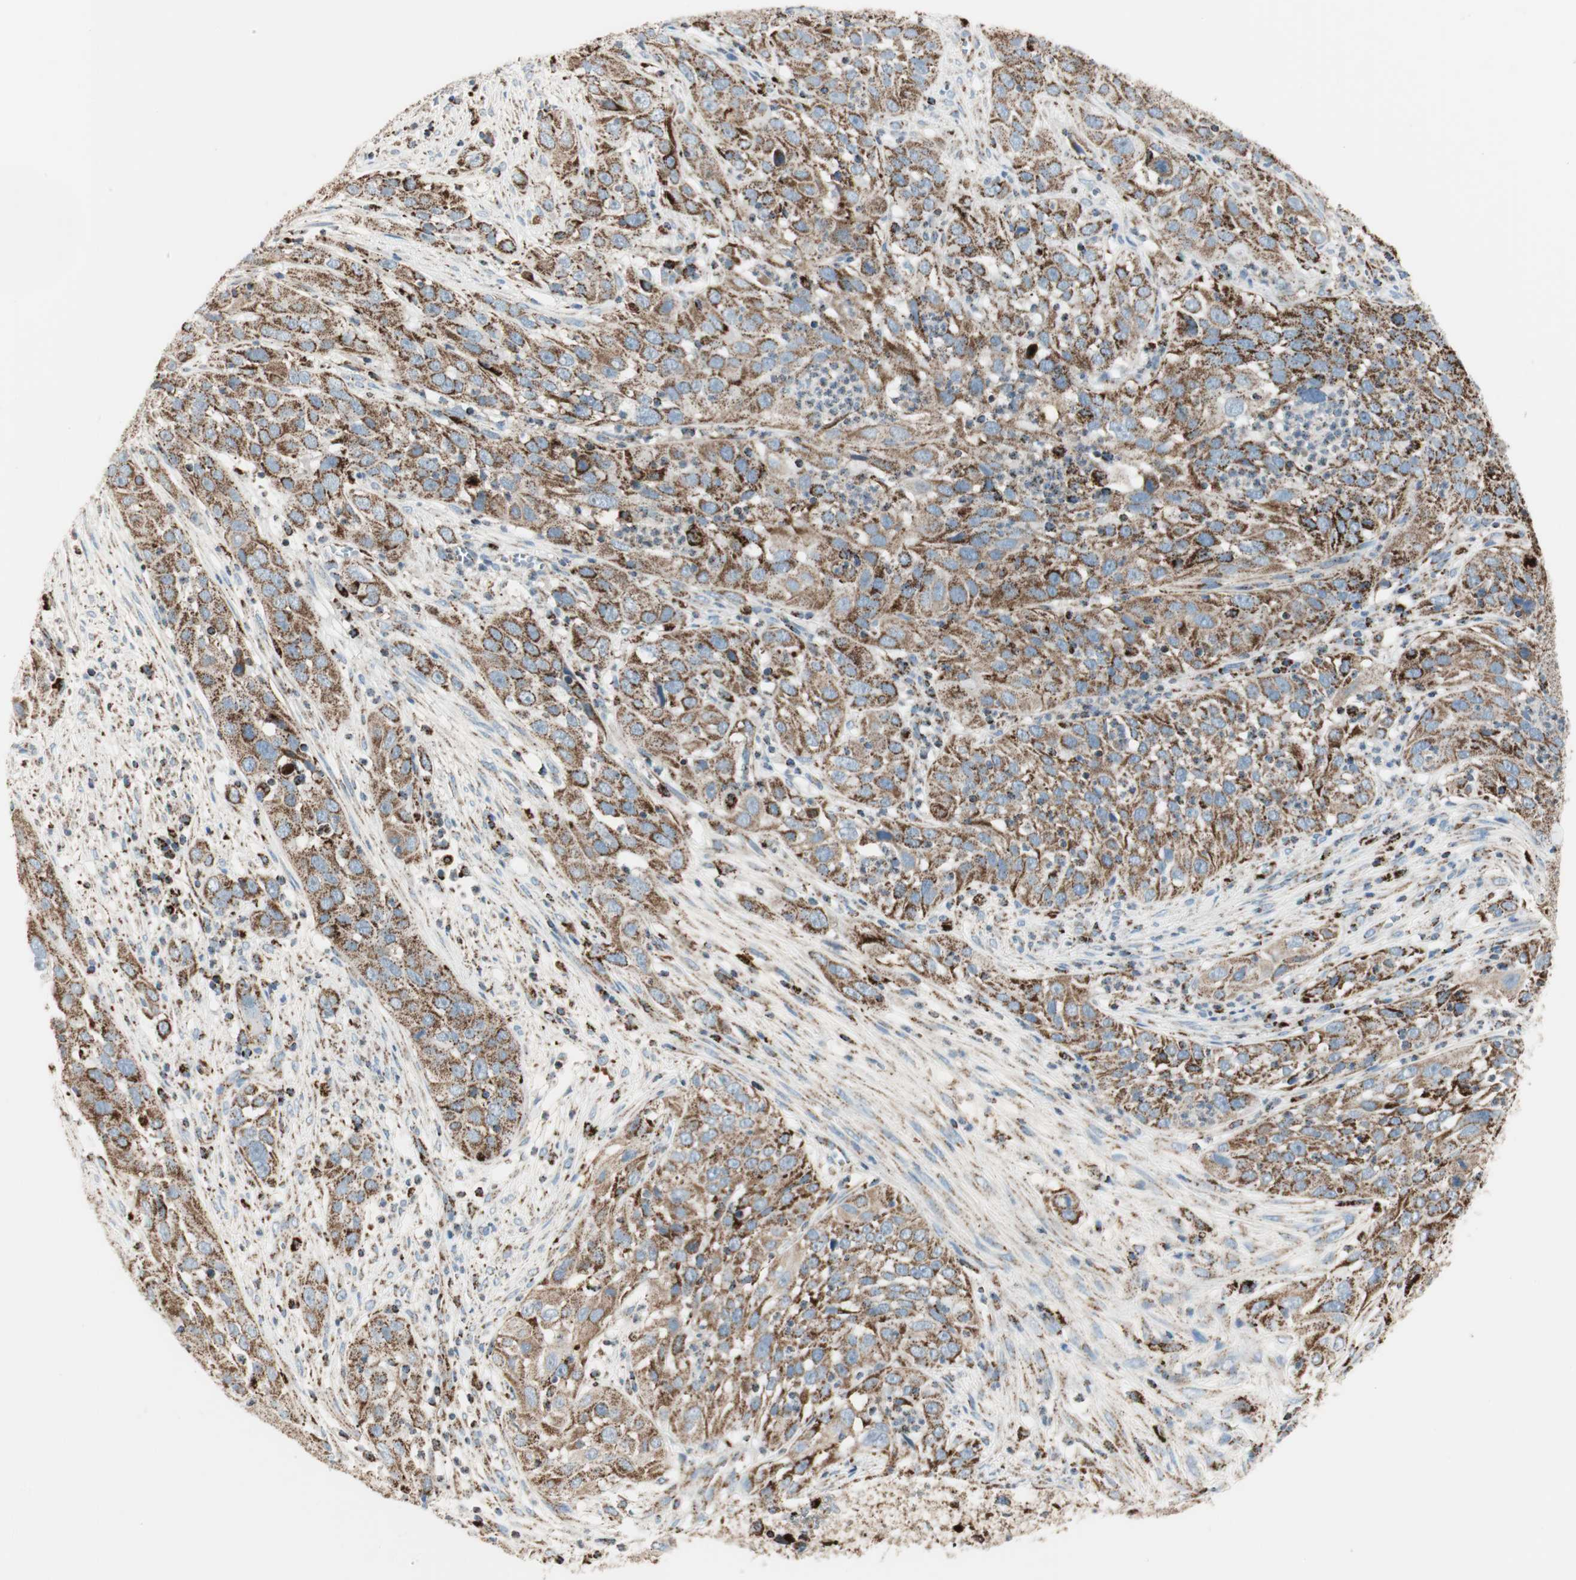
{"staining": {"intensity": "moderate", "quantity": ">75%", "location": "cytoplasmic/membranous"}, "tissue": "cervical cancer", "cell_type": "Tumor cells", "image_type": "cancer", "snomed": [{"axis": "morphology", "description": "Squamous cell carcinoma, NOS"}, {"axis": "topography", "description": "Cervix"}], "caption": "Immunohistochemical staining of squamous cell carcinoma (cervical) demonstrates medium levels of moderate cytoplasmic/membranous staining in about >75% of tumor cells.", "gene": "ME2", "patient": {"sex": "female", "age": 32}}